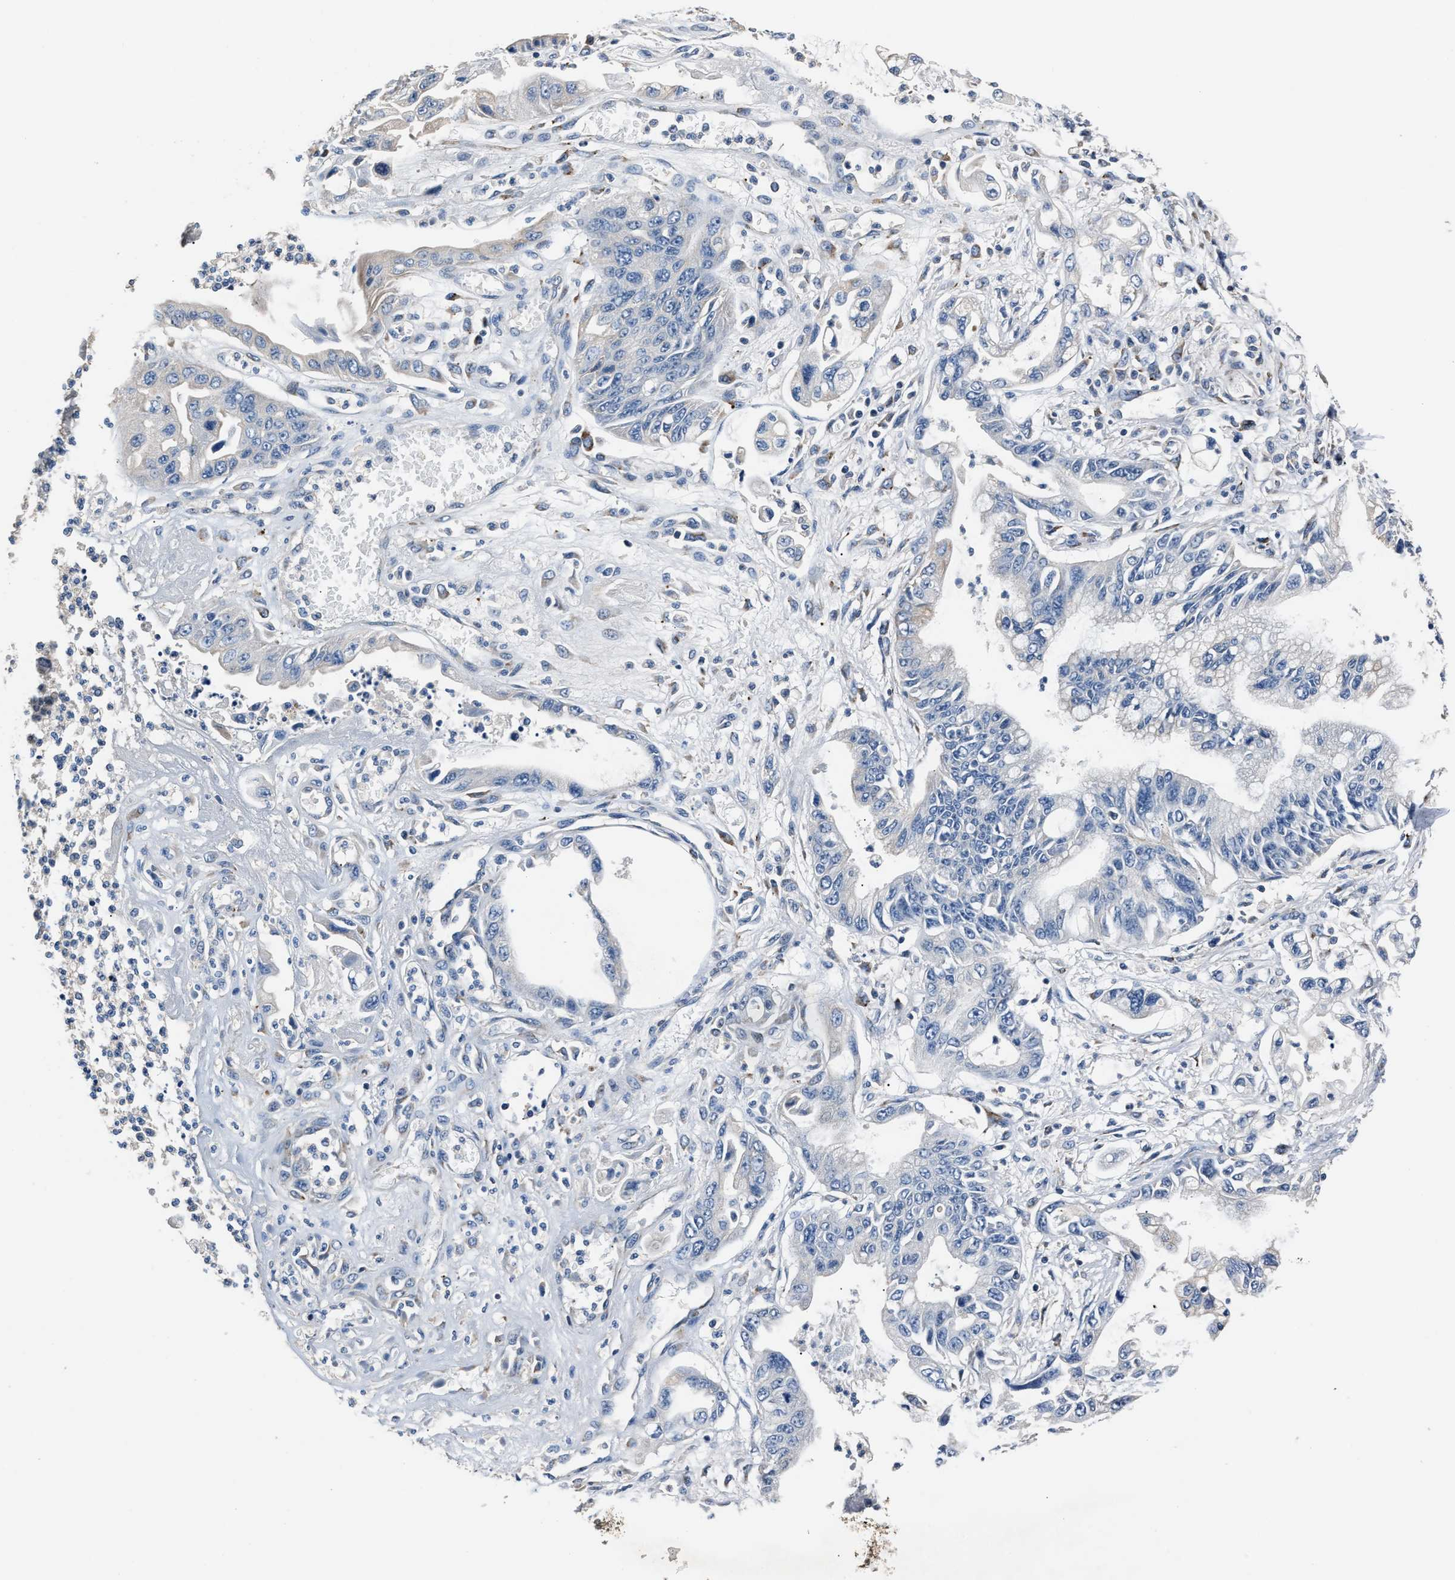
{"staining": {"intensity": "negative", "quantity": "none", "location": "none"}, "tissue": "pancreatic cancer", "cell_type": "Tumor cells", "image_type": "cancer", "snomed": [{"axis": "morphology", "description": "Adenocarcinoma, NOS"}, {"axis": "topography", "description": "Pancreas"}], "caption": "A photomicrograph of pancreatic adenocarcinoma stained for a protein reveals no brown staining in tumor cells.", "gene": "DNAJC24", "patient": {"sex": "male", "age": 56}}